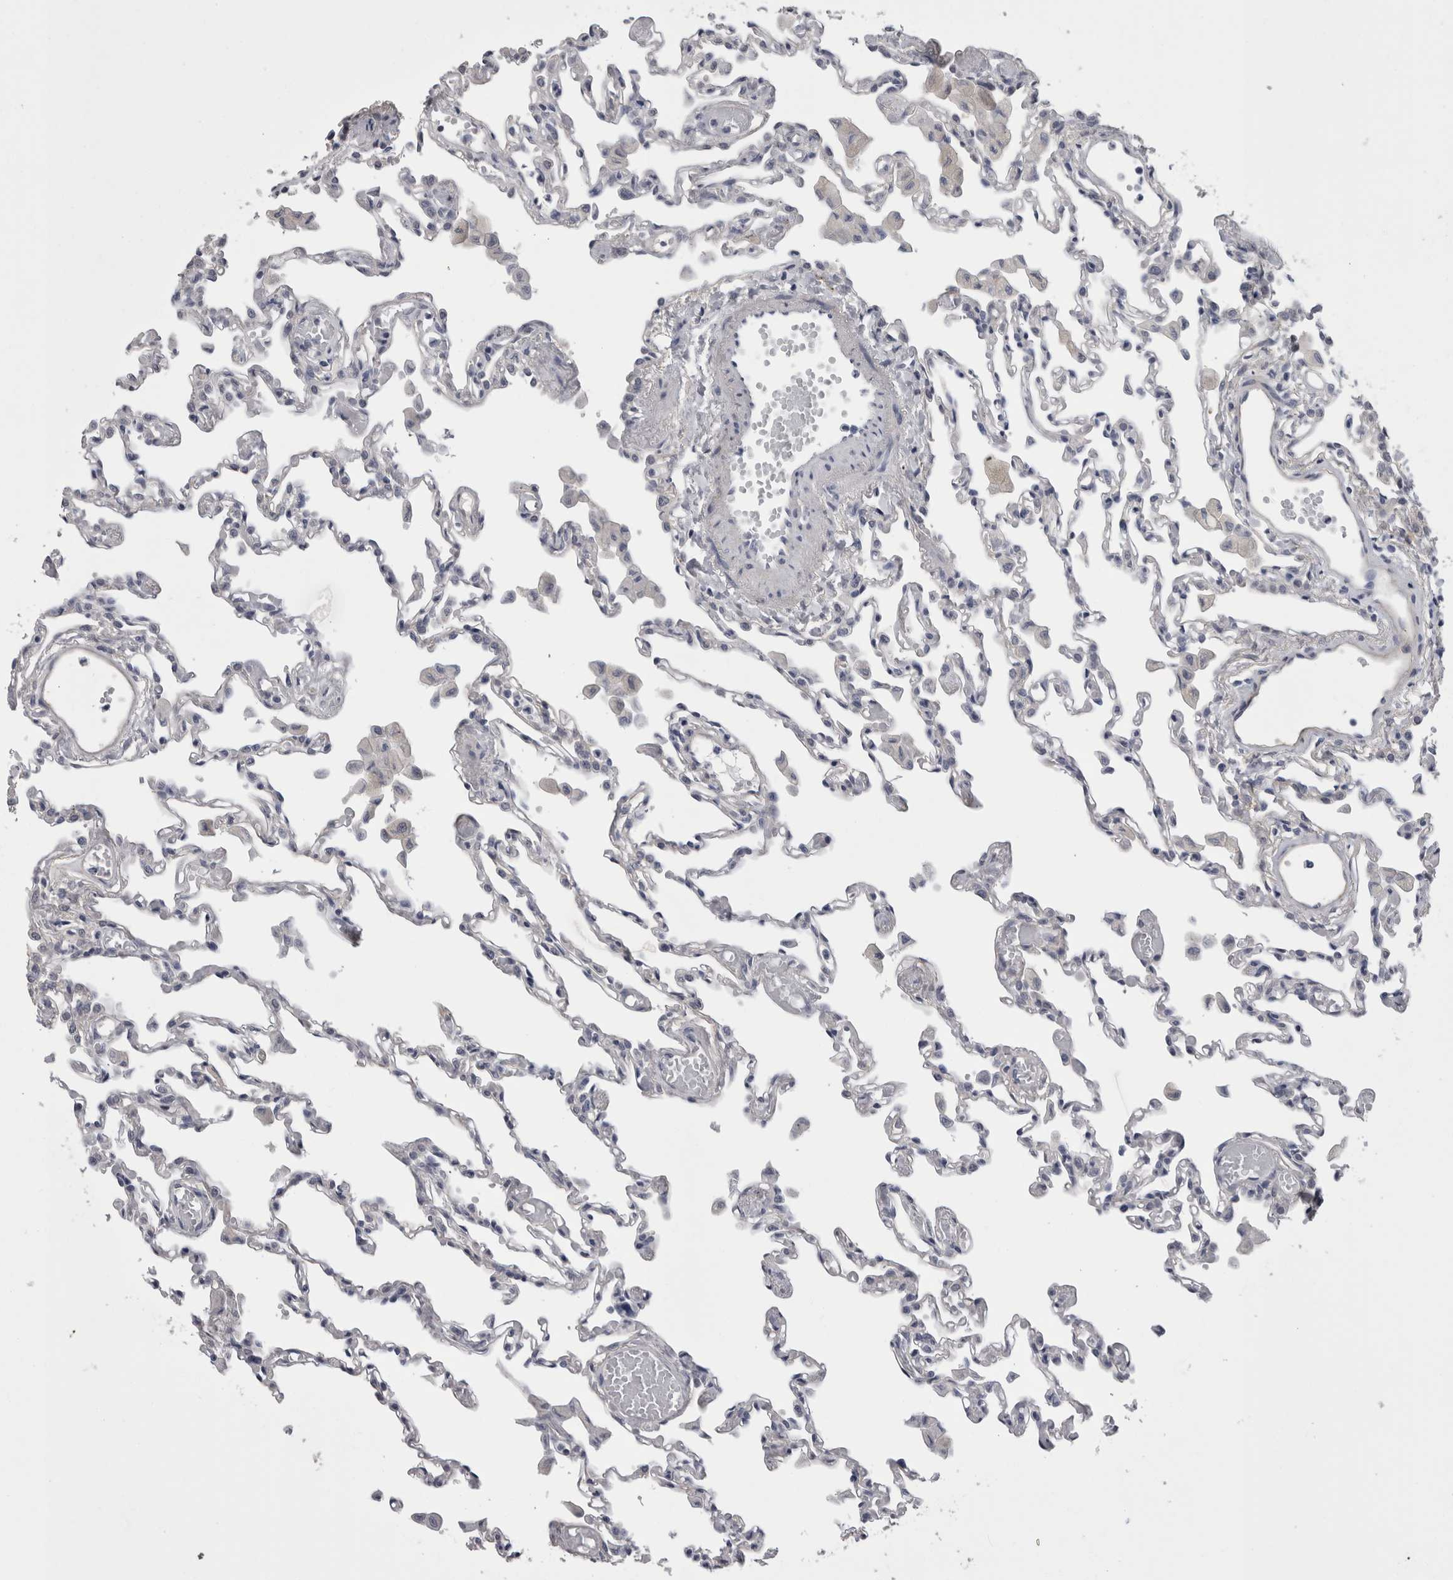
{"staining": {"intensity": "negative", "quantity": "none", "location": "none"}, "tissue": "lung", "cell_type": "Alveolar cells", "image_type": "normal", "snomed": [{"axis": "morphology", "description": "Normal tissue, NOS"}, {"axis": "topography", "description": "Bronchus"}, {"axis": "topography", "description": "Lung"}], "caption": "High power microscopy histopathology image of an immunohistochemistry image of normal lung, revealing no significant staining in alveolar cells. (Brightfield microscopy of DAB IHC at high magnification).", "gene": "AFMID", "patient": {"sex": "female", "age": 49}}